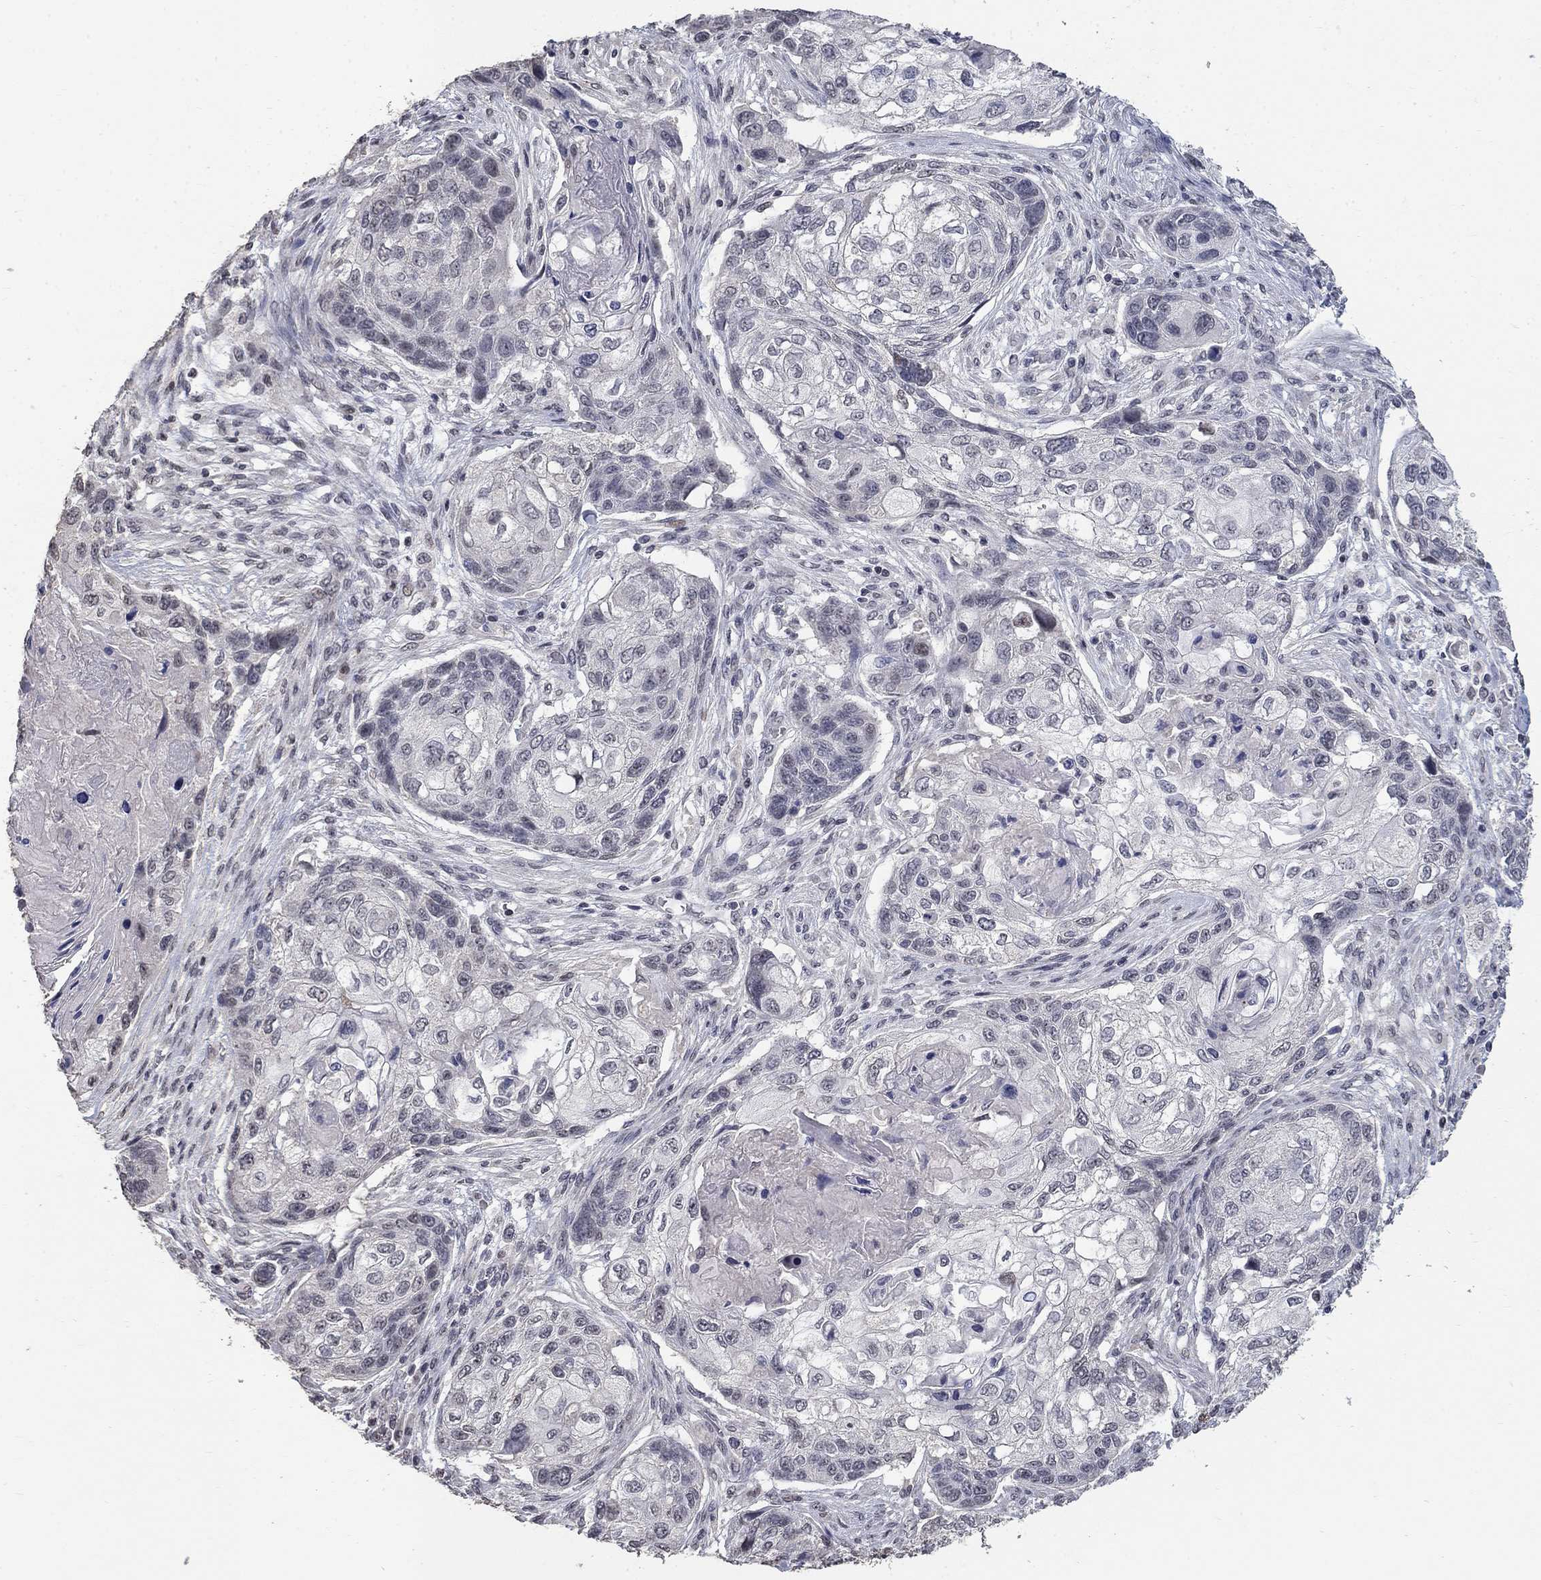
{"staining": {"intensity": "negative", "quantity": "none", "location": "none"}, "tissue": "lung cancer", "cell_type": "Tumor cells", "image_type": "cancer", "snomed": [{"axis": "morphology", "description": "Normal tissue, NOS"}, {"axis": "morphology", "description": "Squamous cell carcinoma, NOS"}, {"axis": "topography", "description": "Bronchus"}, {"axis": "topography", "description": "Lung"}], "caption": "An image of lung cancer (squamous cell carcinoma) stained for a protein exhibits no brown staining in tumor cells.", "gene": "SPATA33", "patient": {"sex": "male", "age": 69}}